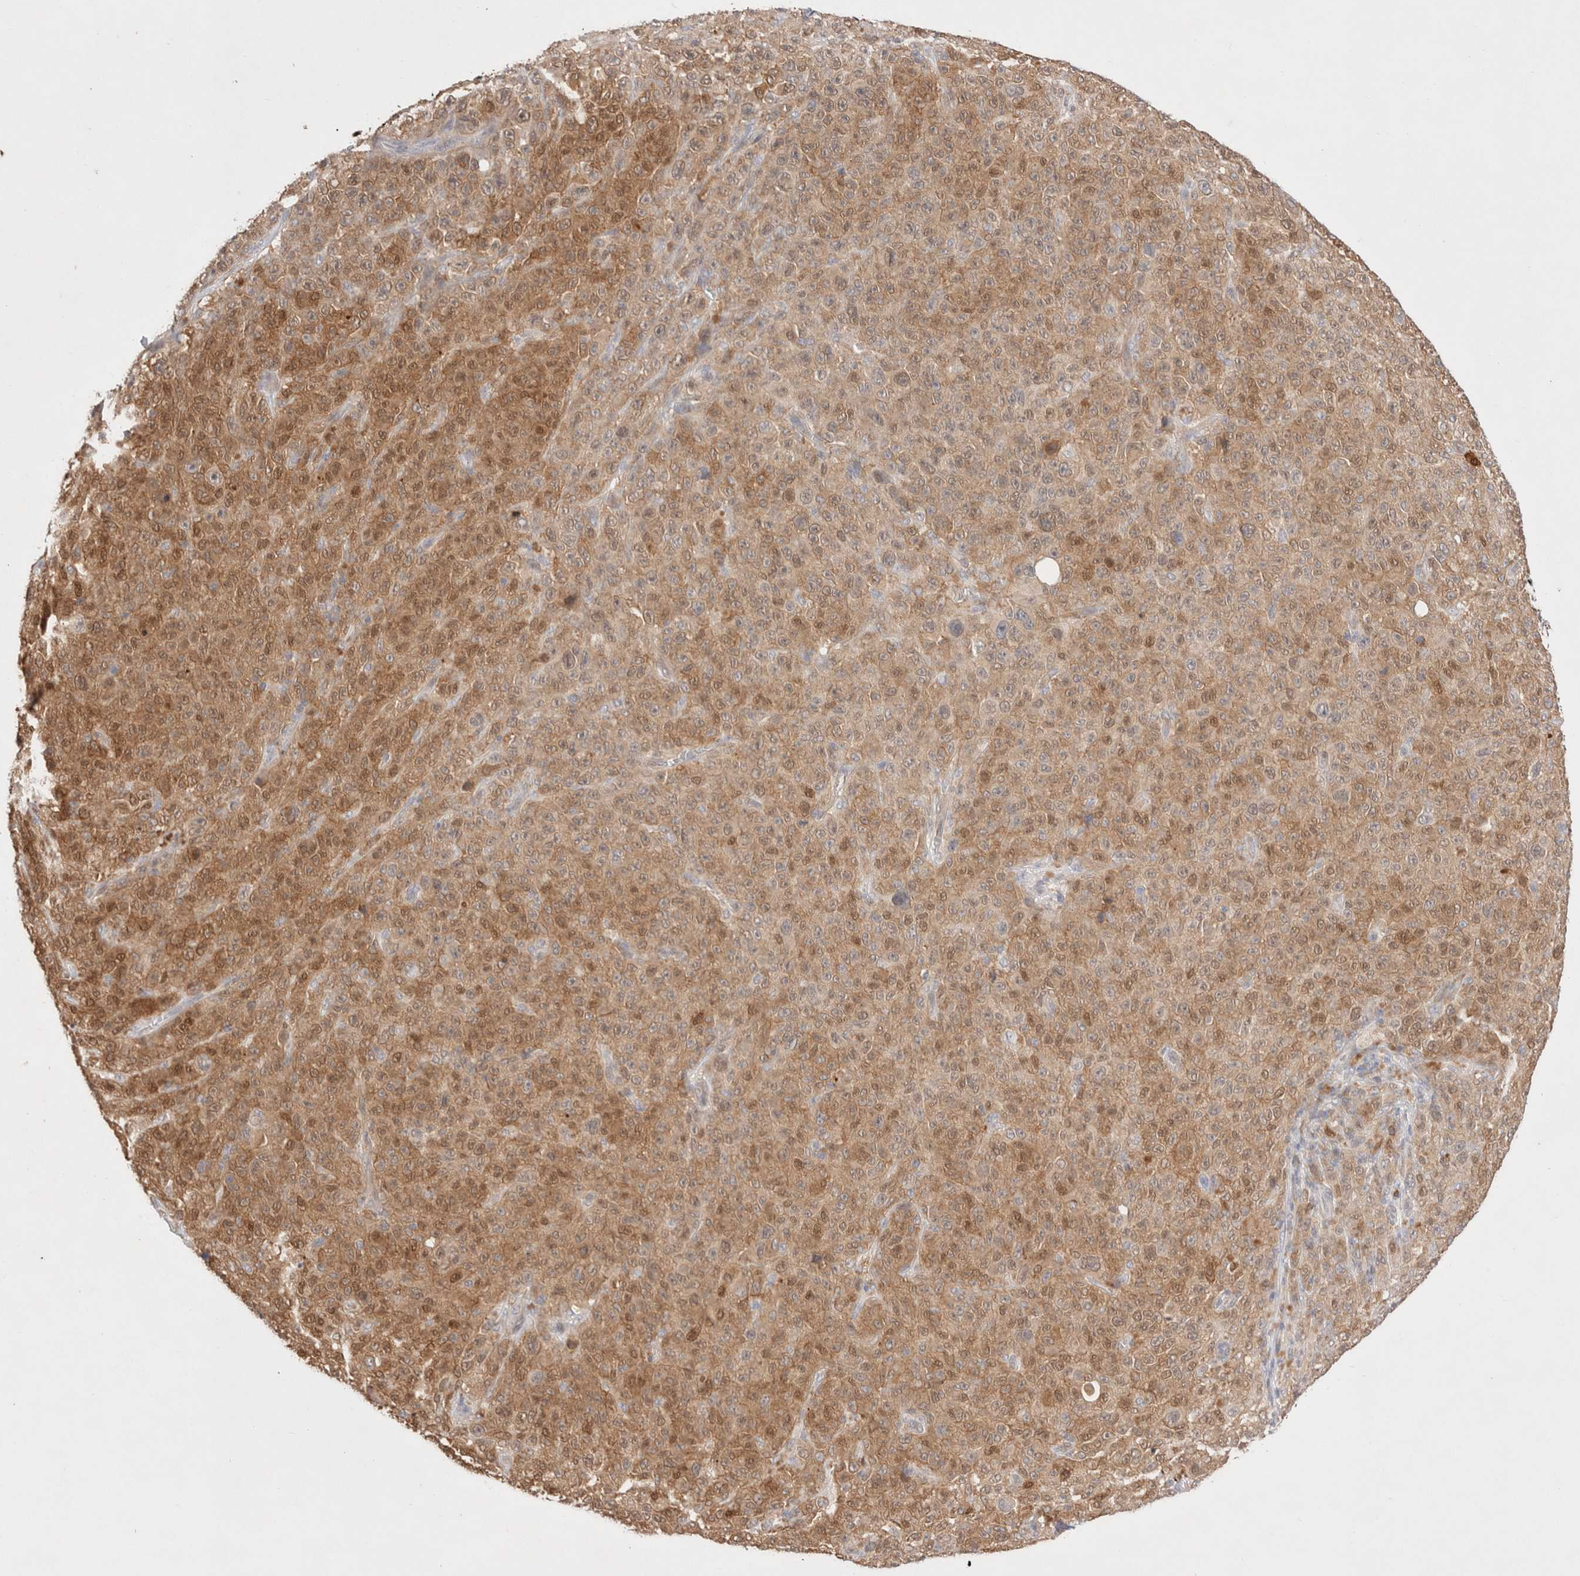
{"staining": {"intensity": "moderate", "quantity": ">75%", "location": "cytoplasmic/membranous,nuclear"}, "tissue": "melanoma", "cell_type": "Tumor cells", "image_type": "cancer", "snomed": [{"axis": "morphology", "description": "Malignant melanoma, NOS"}, {"axis": "topography", "description": "Skin"}], "caption": "A photomicrograph showing moderate cytoplasmic/membranous and nuclear positivity in about >75% of tumor cells in malignant melanoma, as visualized by brown immunohistochemical staining.", "gene": "STARD10", "patient": {"sex": "female", "age": 82}}